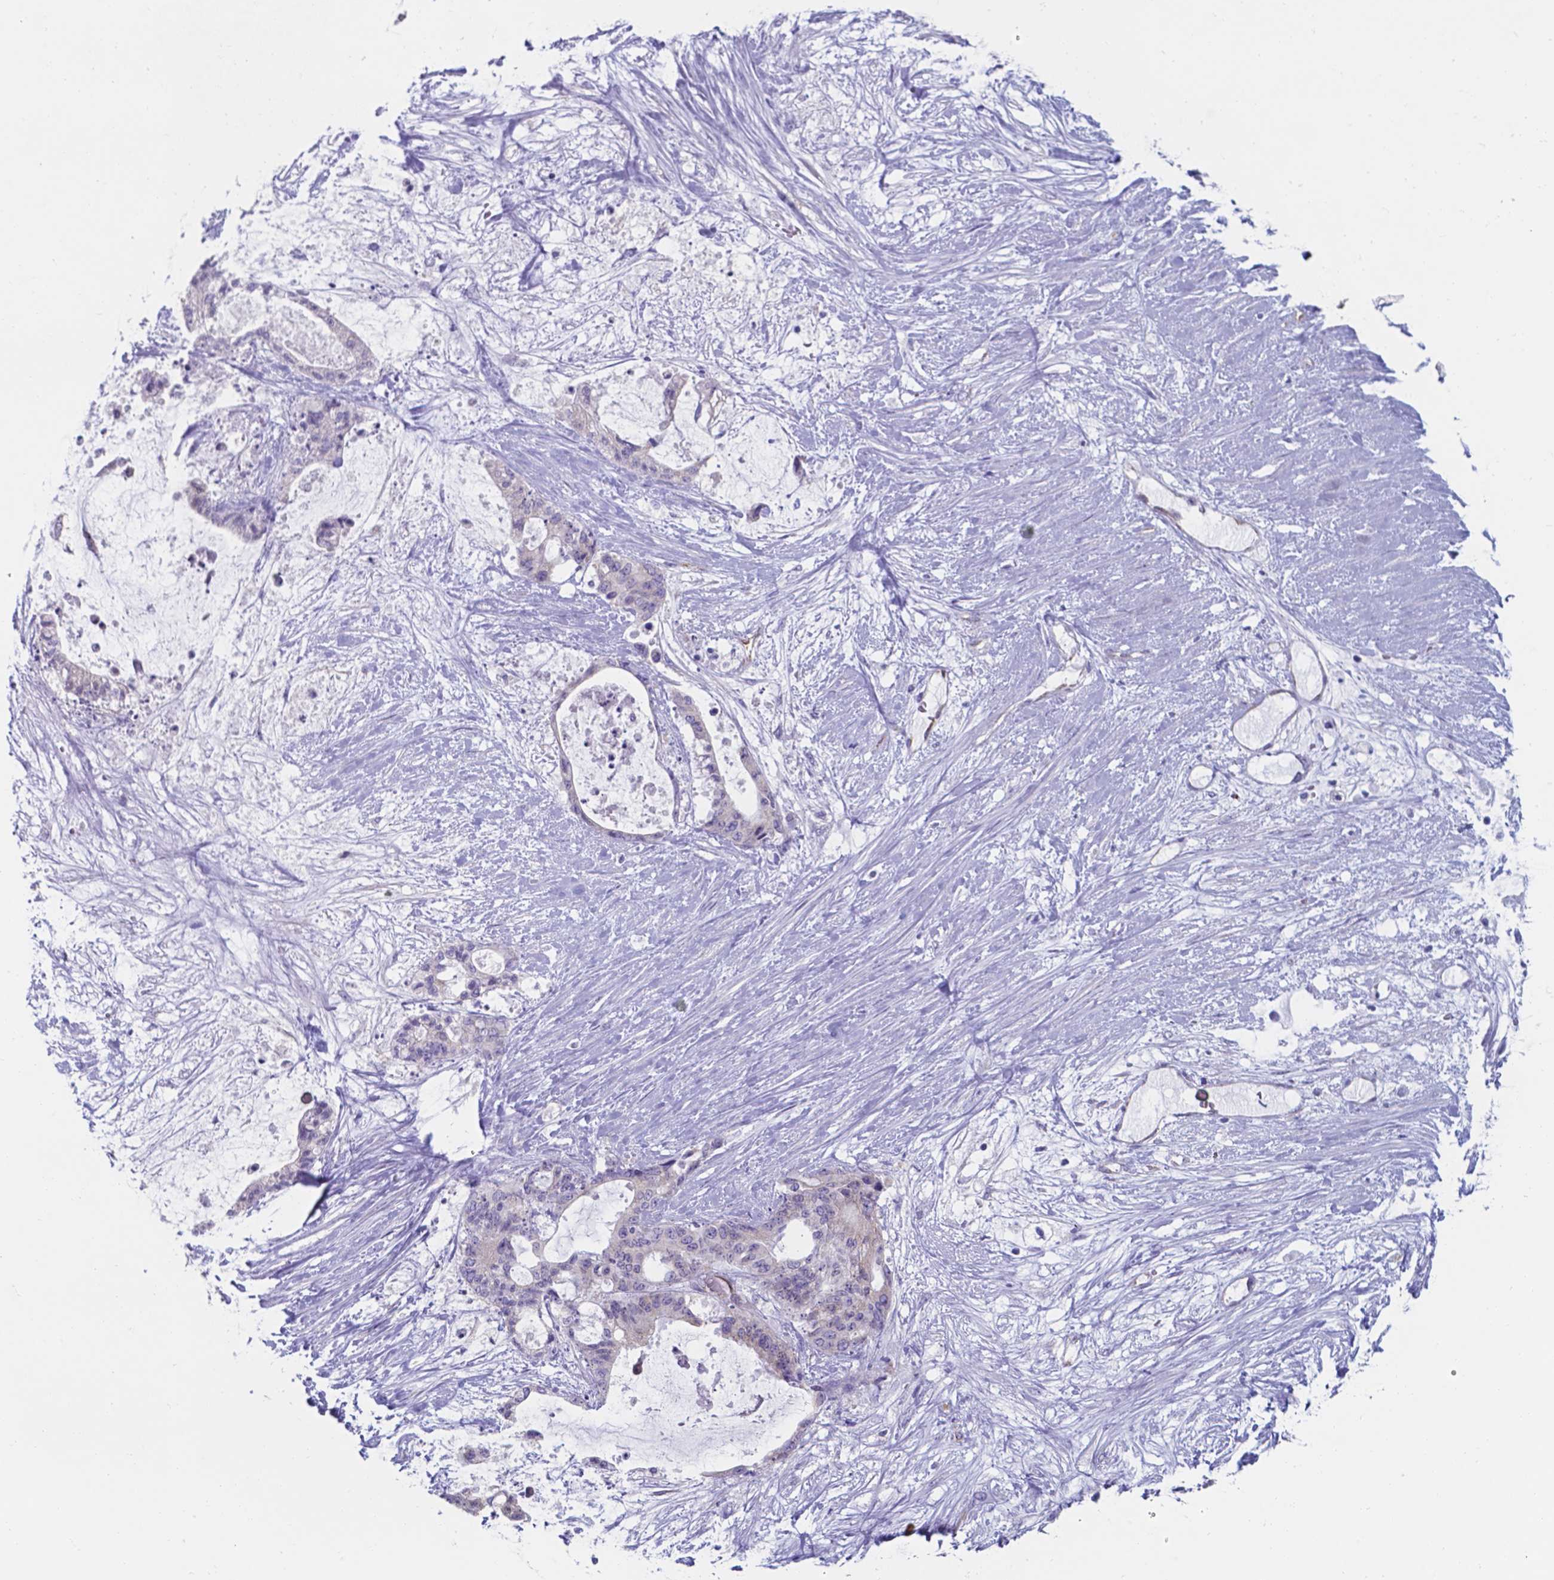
{"staining": {"intensity": "negative", "quantity": "none", "location": "none"}, "tissue": "liver cancer", "cell_type": "Tumor cells", "image_type": "cancer", "snomed": [{"axis": "morphology", "description": "Normal tissue, NOS"}, {"axis": "morphology", "description": "Cholangiocarcinoma"}, {"axis": "topography", "description": "Liver"}, {"axis": "topography", "description": "Peripheral nerve tissue"}], "caption": "Tumor cells are negative for brown protein staining in liver cholangiocarcinoma. (Stains: DAB (3,3'-diaminobenzidine) immunohistochemistry with hematoxylin counter stain, Microscopy: brightfield microscopy at high magnification).", "gene": "UBE2J1", "patient": {"sex": "female", "age": 73}}